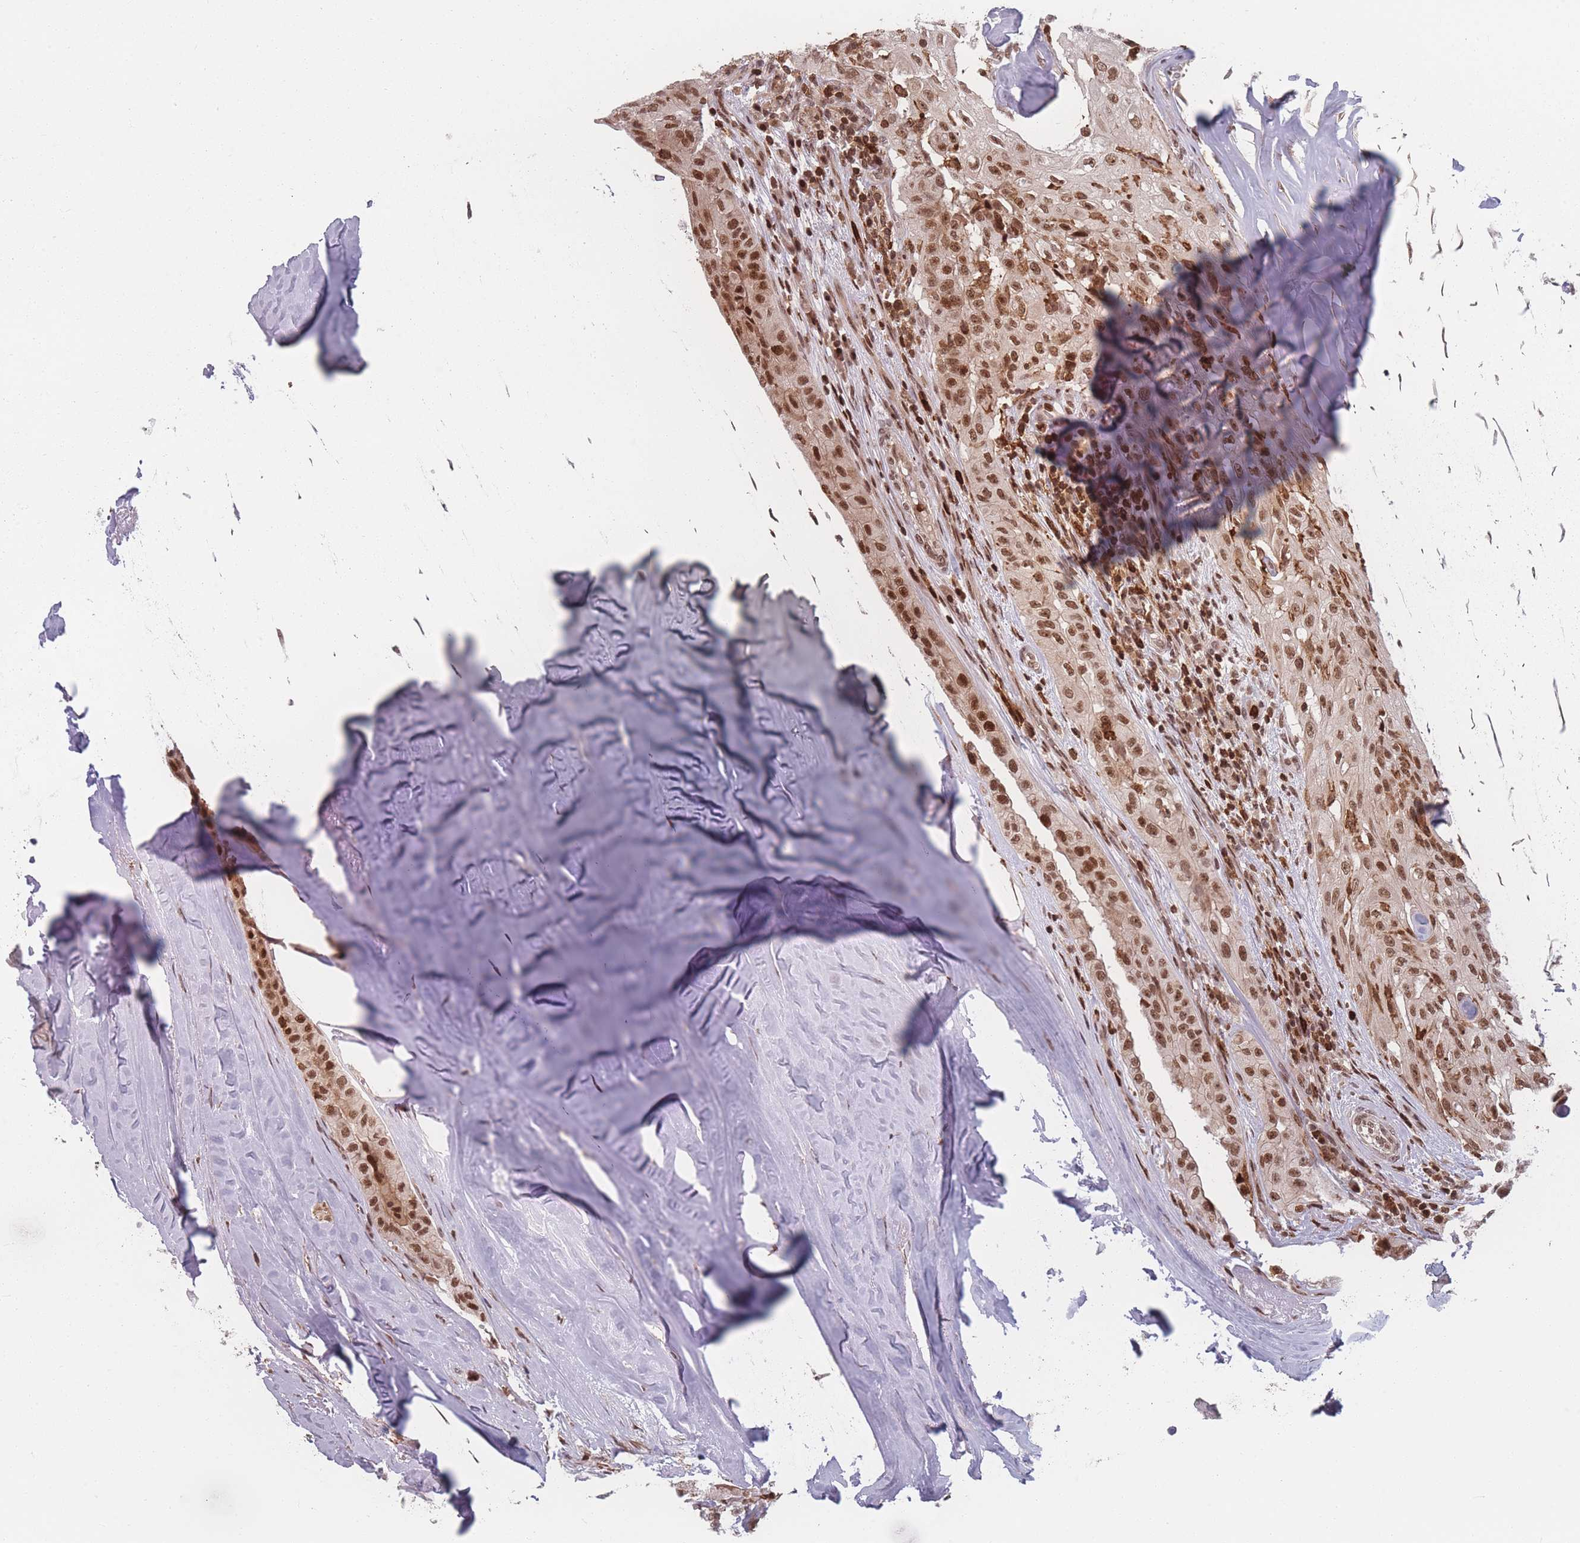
{"staining": {"intensity": "moderate", "quantity": ">75%", "location": "nuclear"}, "tissue": "thyroid cancer", "cell_type": "Tumor cells", "image_type": "cancer", "snomed": [{"axis": "morphology", "description": "Papillary adenocarcinoma, NOS"}, {"axis": "topography", "description": "Thyroid gland"}], "caption": "IHC staining of thyroid papillary adenocarcinoma, which displays medium levels of moderate nuclear positivity in approximately >75% of tumor cells indicating moderate nuclear protein expression. The staining was performed using DAB (brown) for protein detection and nuclei were counterstained in hematoxylin (blue).", "gene": "WDR55", "patient": {"sex": "female", "age": 59}}